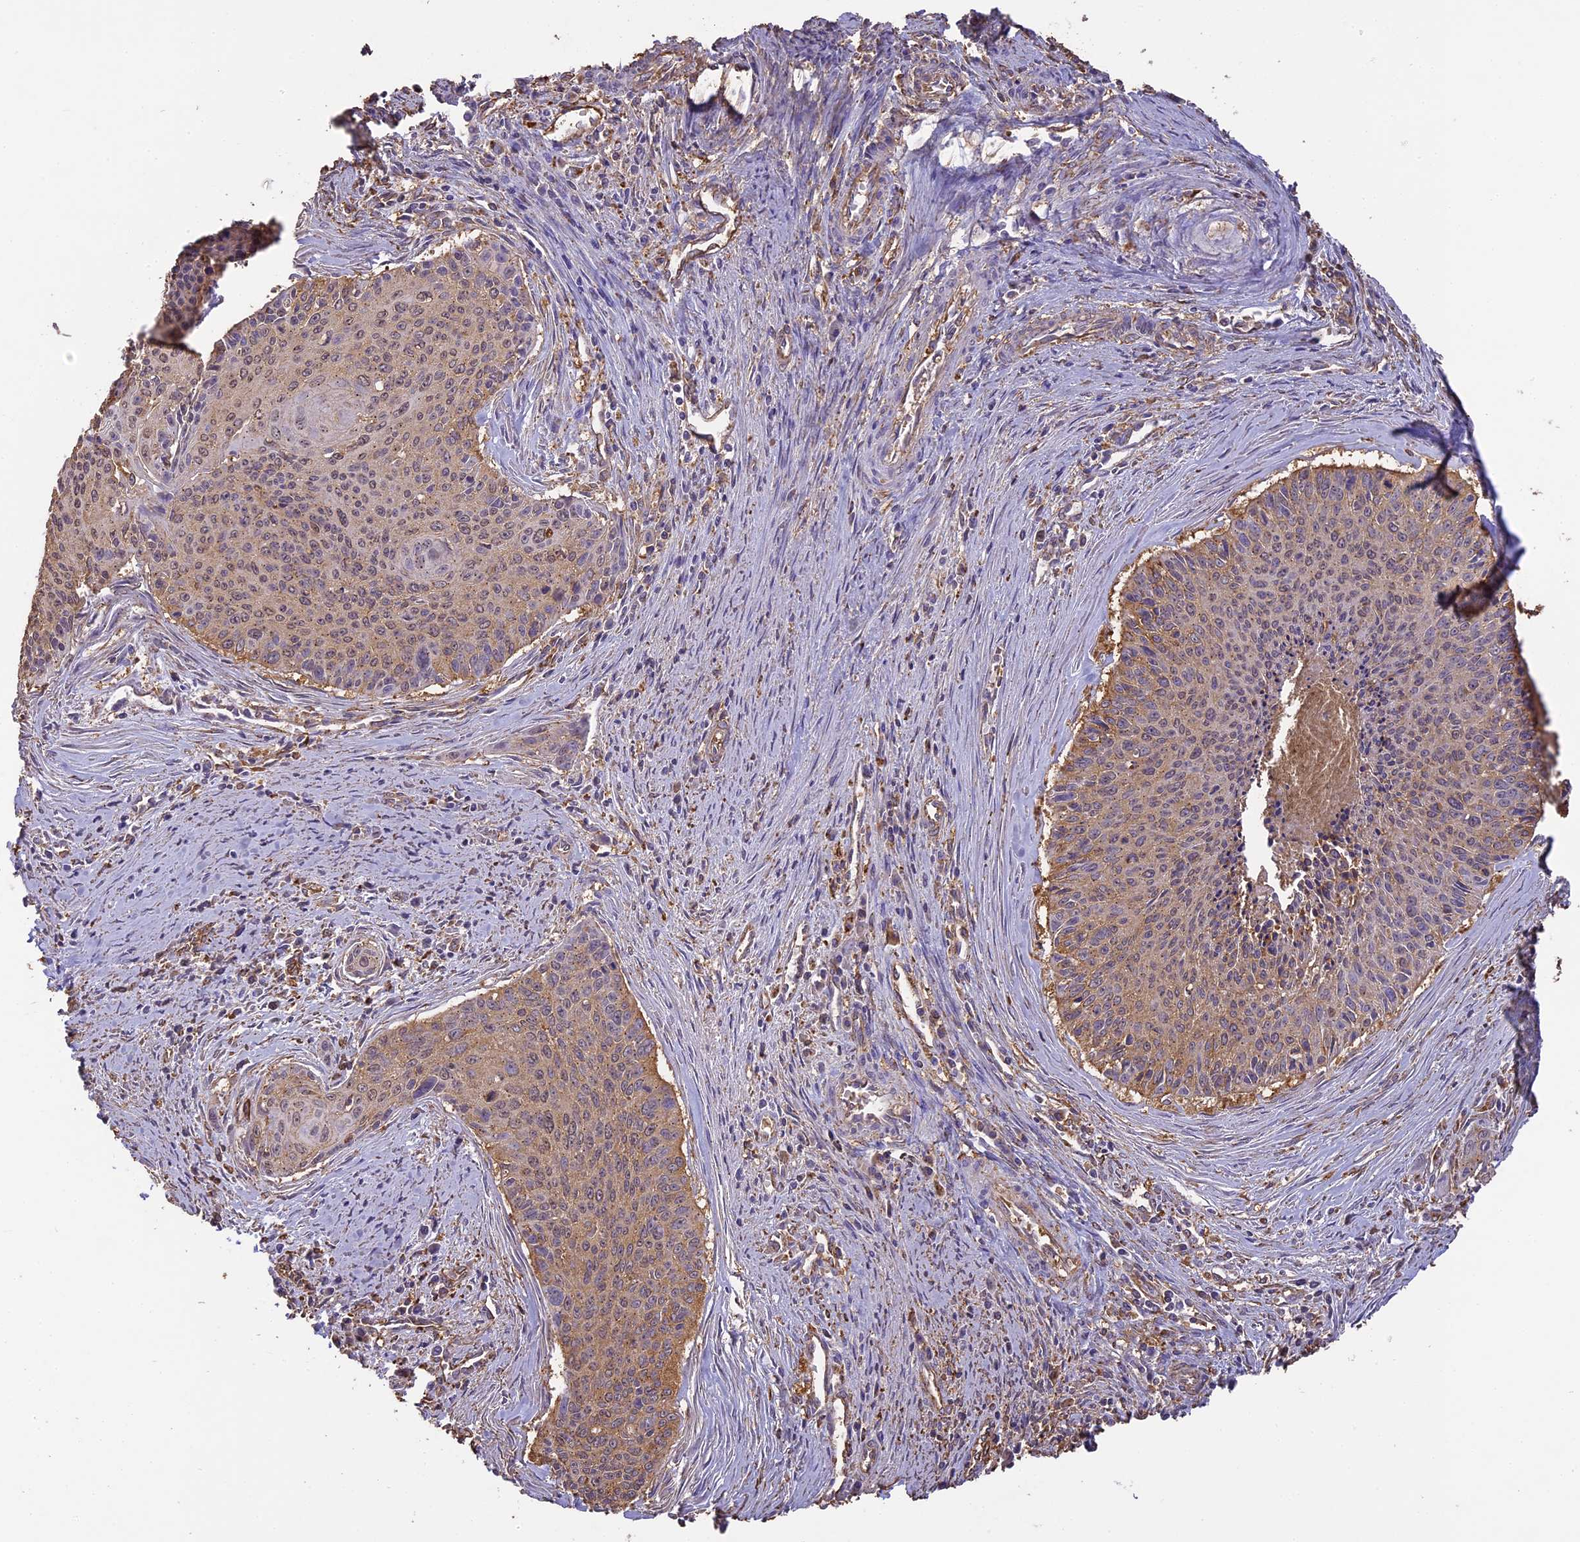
{"staining": {"intensity": "weak", "quantity": "25%-75%", "location": "cytoplasmic/membranous,nuclear"}, "tissue": "cervical cancer", "cell_type": "Tumor cells", "image_type": "cancer", "snomed": [{"axis": "morphology", "description": "Squamous cell carcinoma, NOS"}, {"axis": "topography", "description": "Cervix"}], "caption": "Cervical cancer stained for a protein demonstrates weak cytoplasmic/membranous and nuclear positivity in tumor cells.", "gene": "ARHGAP19", "patient": {"sex": "female", "age": 55}}